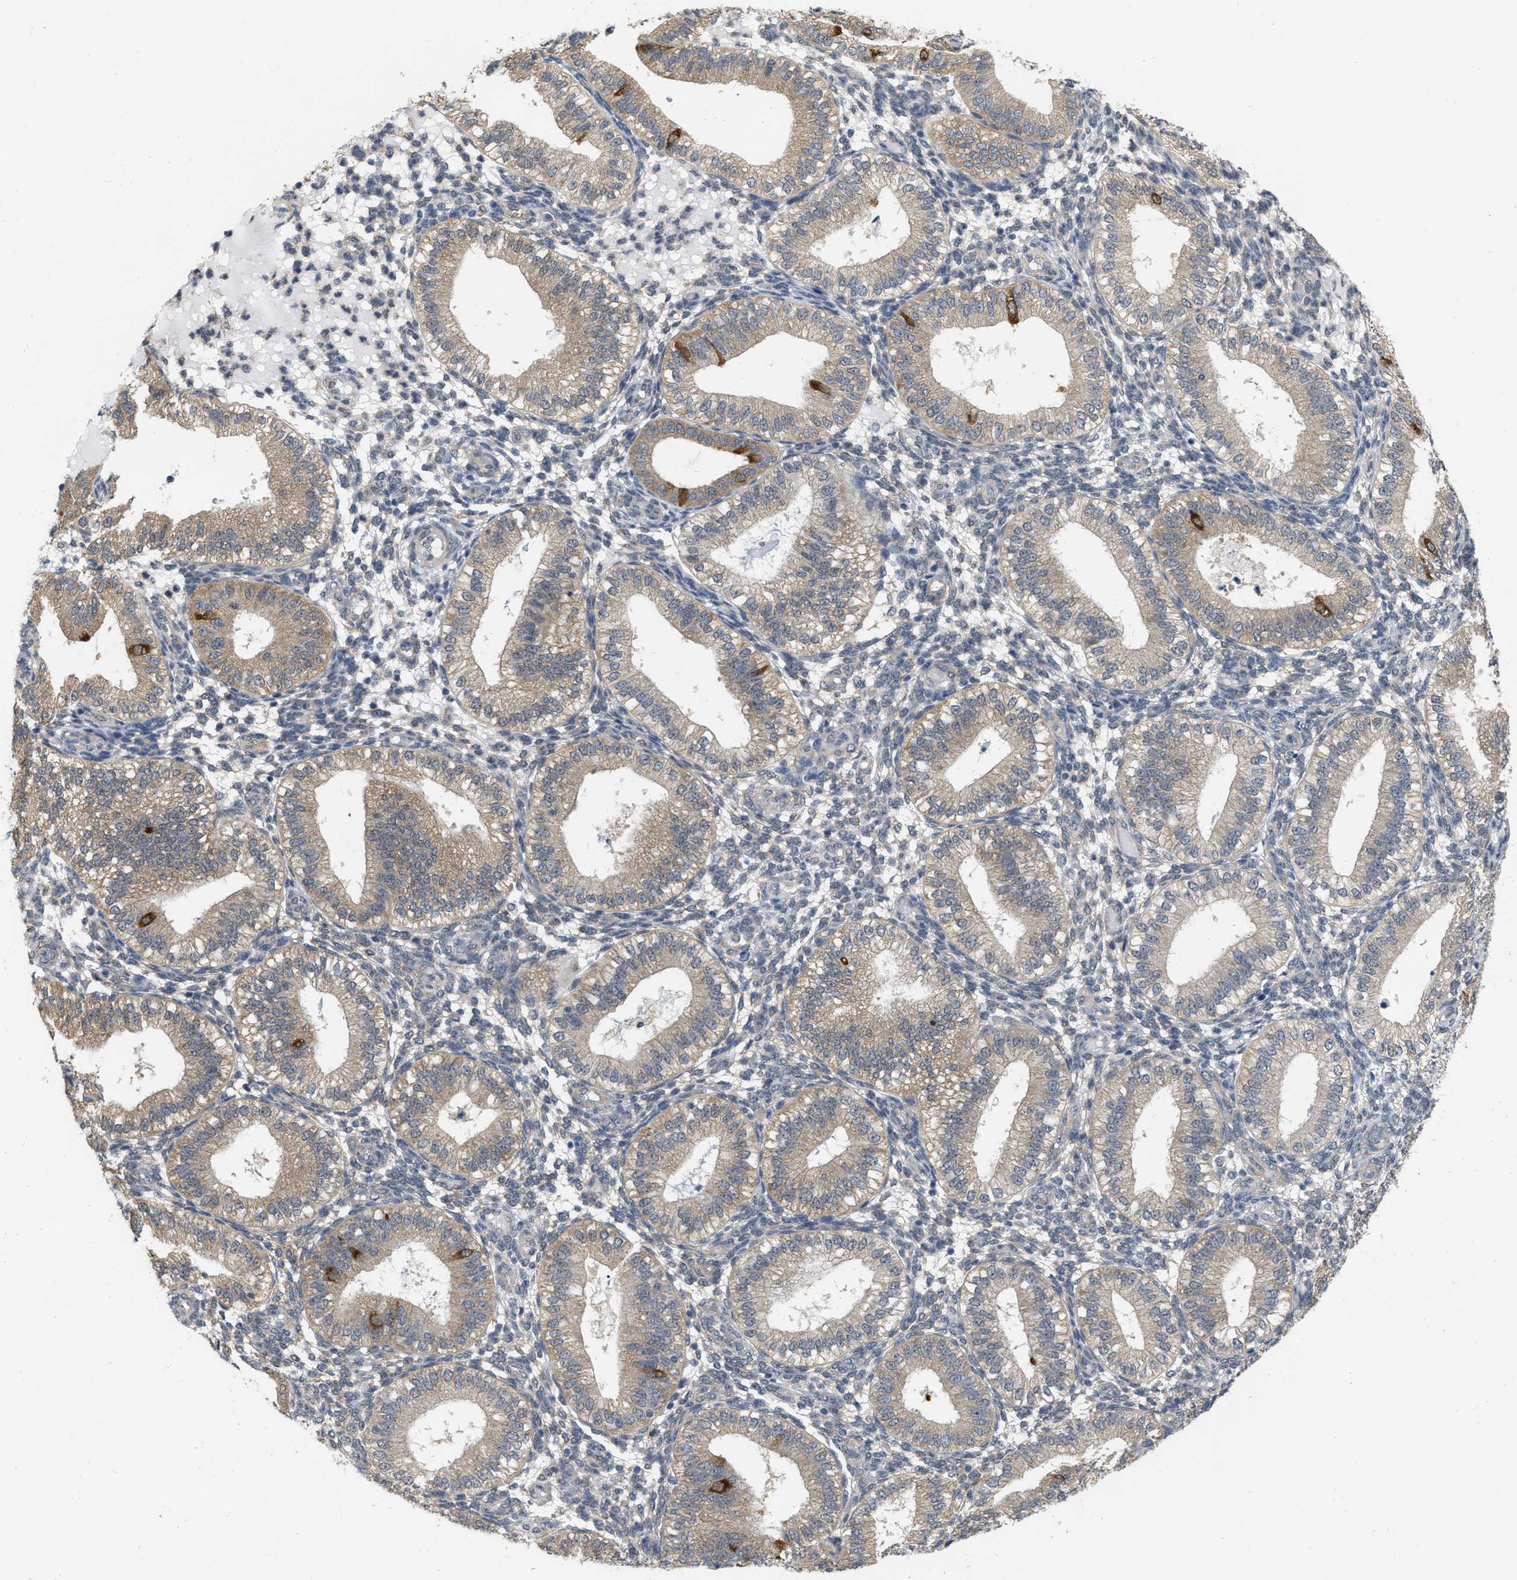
{"staining": {"intensity": "negative", "quantity": "none", "location": "none"}, "tissue": "endometrium", "cell_type": "Cells in endometrial stroma", "image_type": "normal", "snomed": [{"axis": "morphology", "description": "Normal tissue, NOS"}, {"axis": "topography", "description": "Endometrium"}], "caption": "Endometrium stained for a protein using immunohistochemistry (IHC) displays no expression cells in endometrial stroma.", "gene": "RUVBL1", "patient": {"sex": "female", "age": 39}}